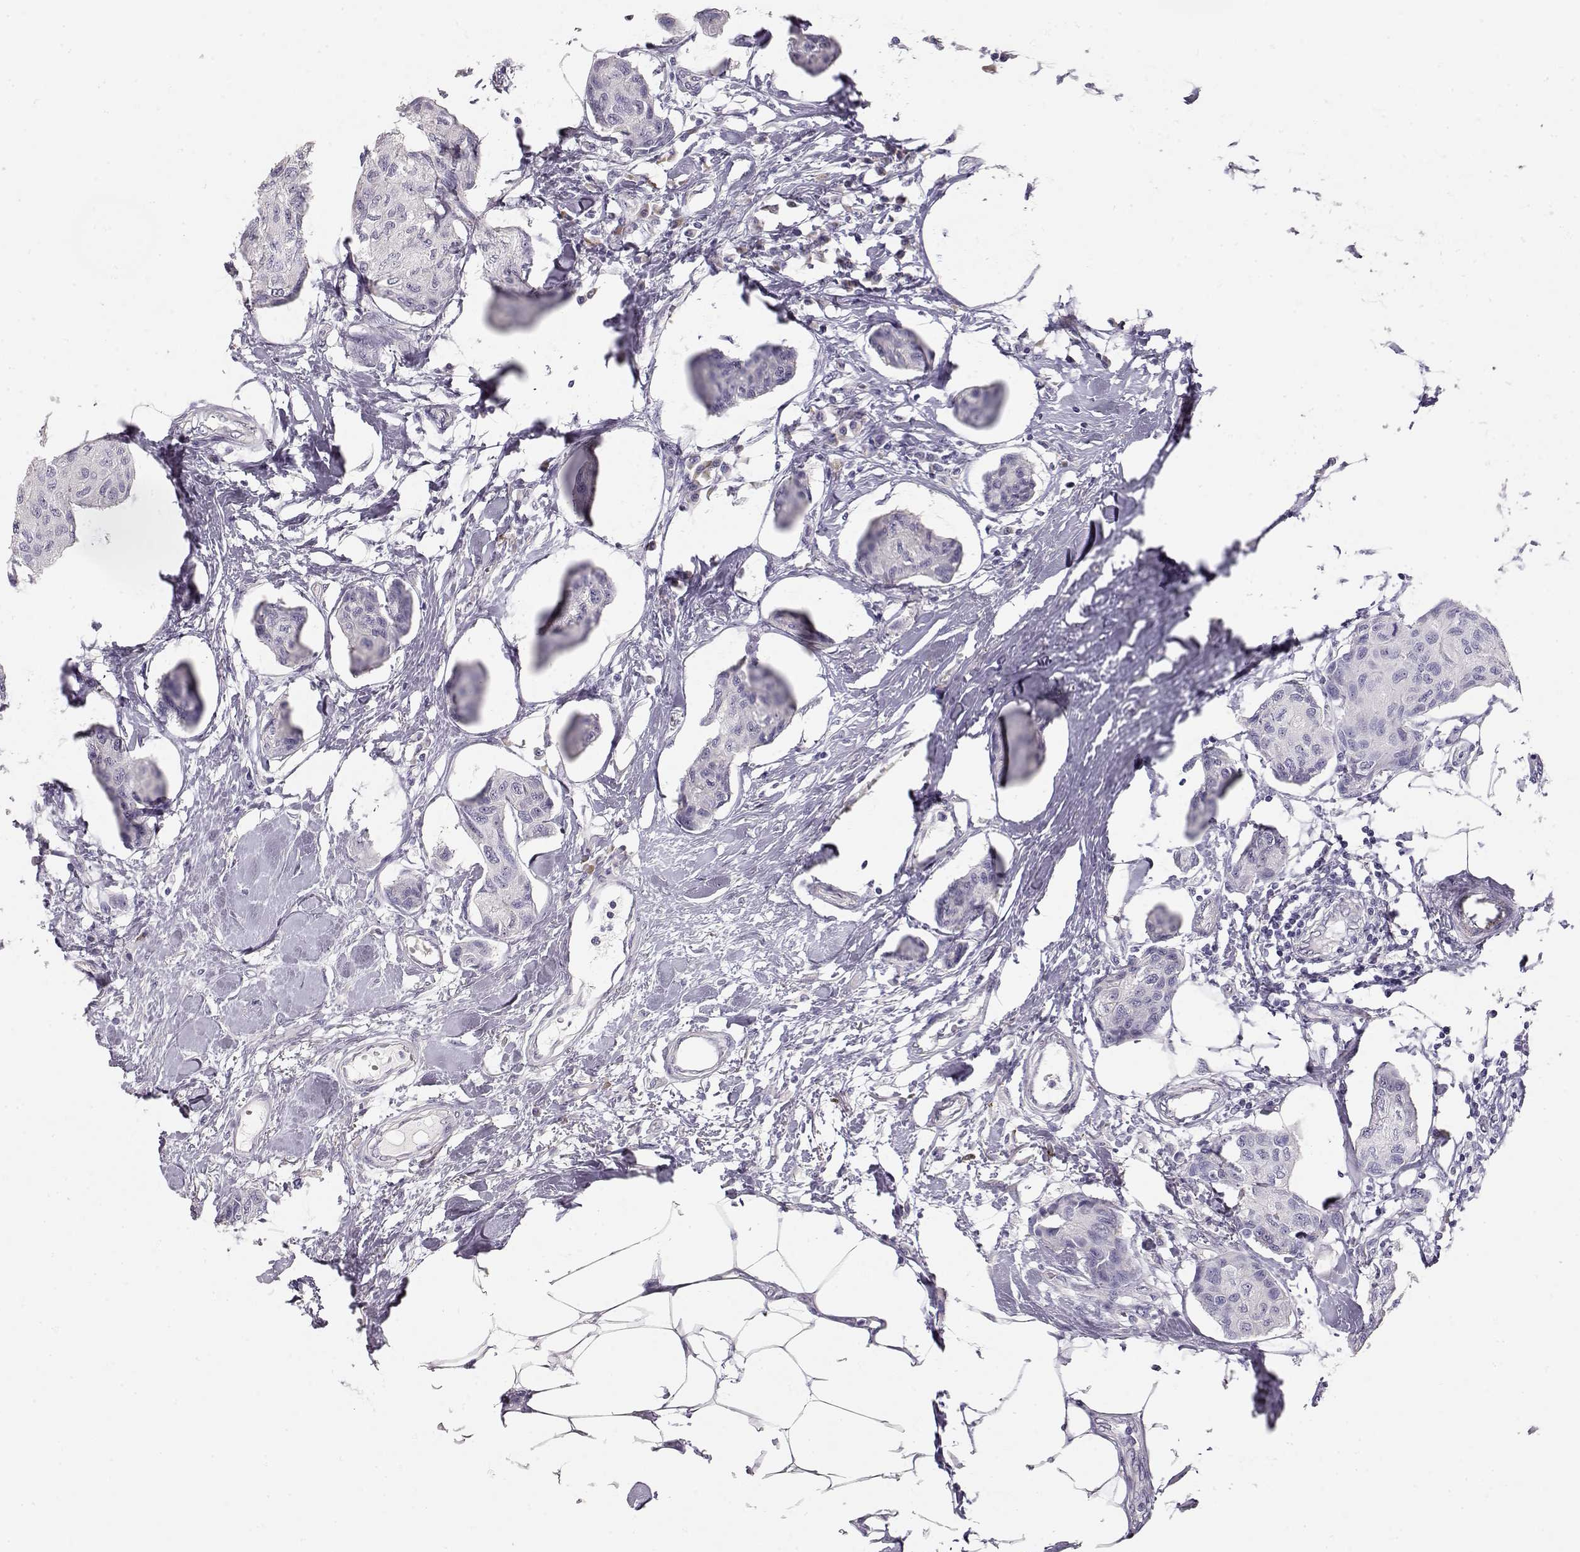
{"staining": {"intensity": "negative", "quantity": "none", "location": "none"}, "tissue": "breast cancer", "cell_type": "Tumor cells", "image_type": "cancer", "snomed": [{"axis": "morphology", "description": "Duct carcinoma"}, {"axis": "topography", "description": "Breast"}], "caption": "IHC of human breast infiltrating ductal carcinoma shows no staining in tumor cells.", "gene": "TTC26", "patient": {"sex": "female", "age": 80}}